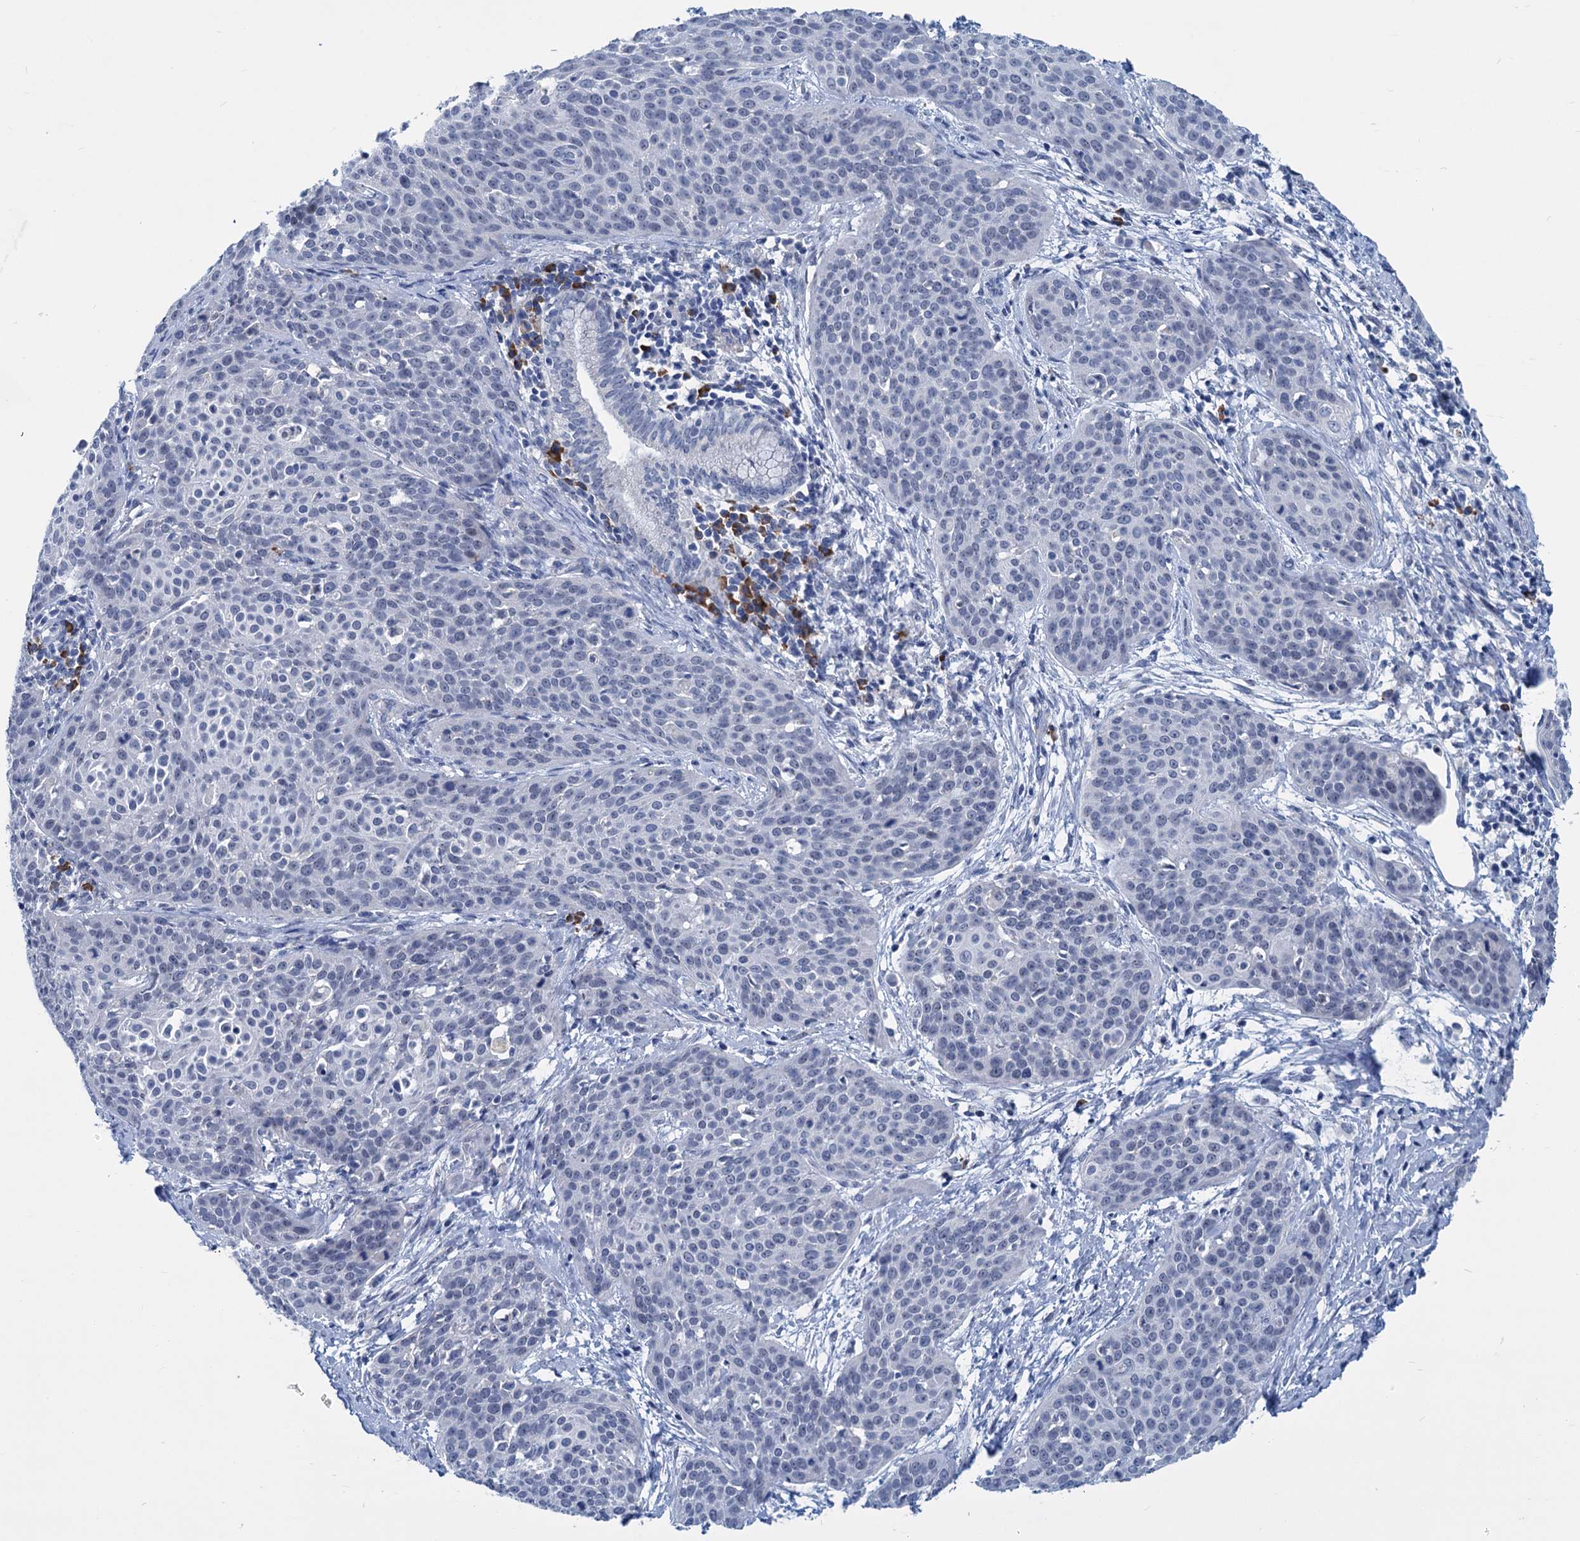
{"staining": {"intensity": "negative", "quantity": "none", "location": "none"}, "tissue": "cervical cancer", "cell_type": "Tumor cells", "image_type": "cancer", "snomed": [{"axis": "morphology", "description": "Squamous cell carcinoma, NOS"}, {"axis": "topography", "description": "Cervix"}], "caption": "IHC of human cervical cancer exhibits no expression in tumor cells. The staining is performed using DAB brown chromogen with nuclei counter-stained in using hematoxylin.", "gene": "NEU3", "patient": {"sex": "female", "age": 38}}